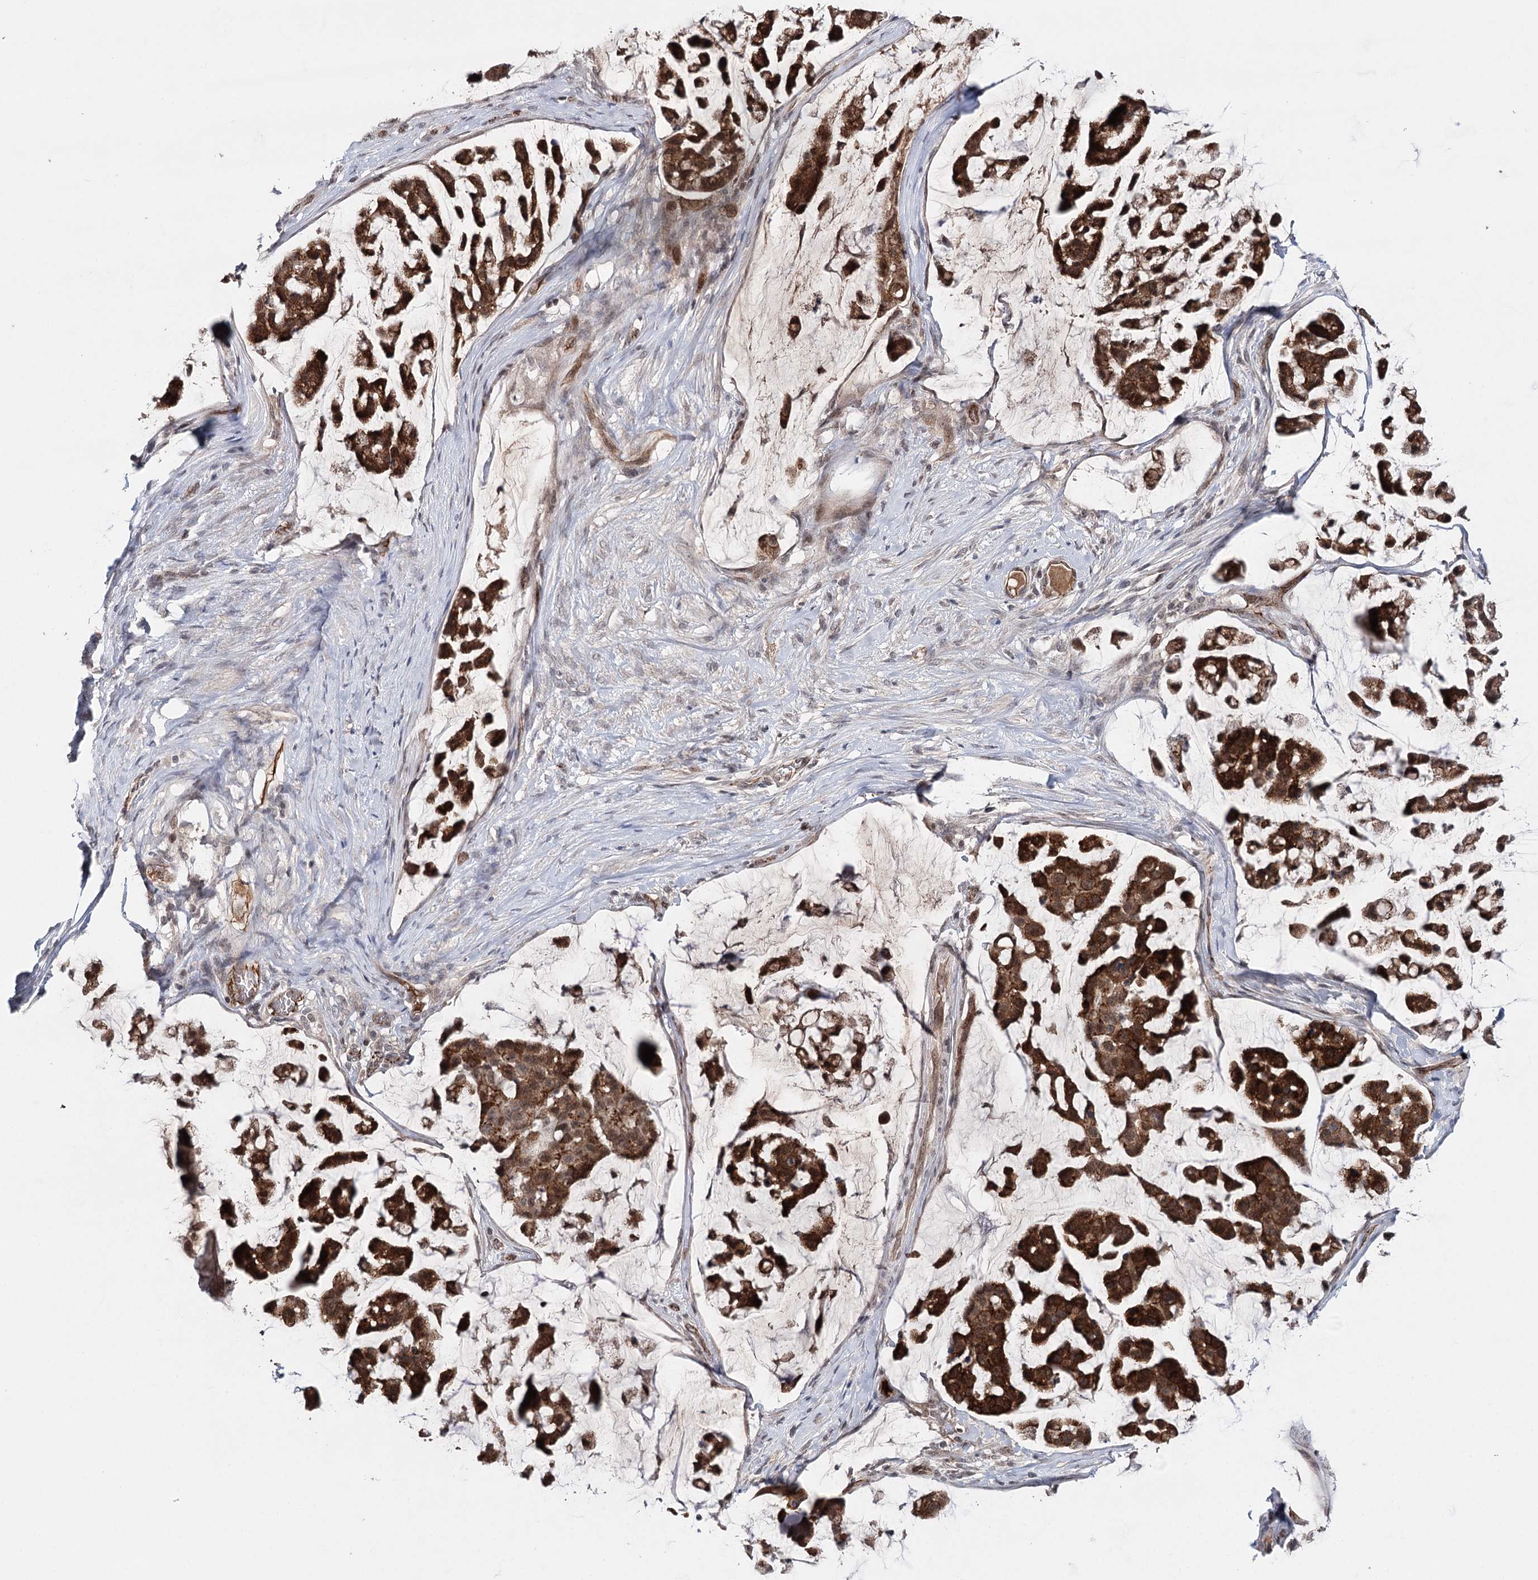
{"staining": {"intensity": "strong", "quantity": ">75%", "location": "cytoplasmic/membranous,nuclear"}, "tissue": "stomach cancer", "cell_type": "Tumor cells", "image_type": "cancer", "snomed": [{"axis": "morphology", "description": "Adenocarcinoma, NOS"}, {"axis": "topography", "description": "Stomach, lower"}], "caption": "Tumor cells demonstrate high levels of strong cytoplasmic/membranous and nuclear positivity in about >75% of cells in human stomach cancer. (brown staining indicates protein expression, while blue staining denotes nuclei).", "gene": "PKP4", "patient": {"sex": "male", "age": 67}}